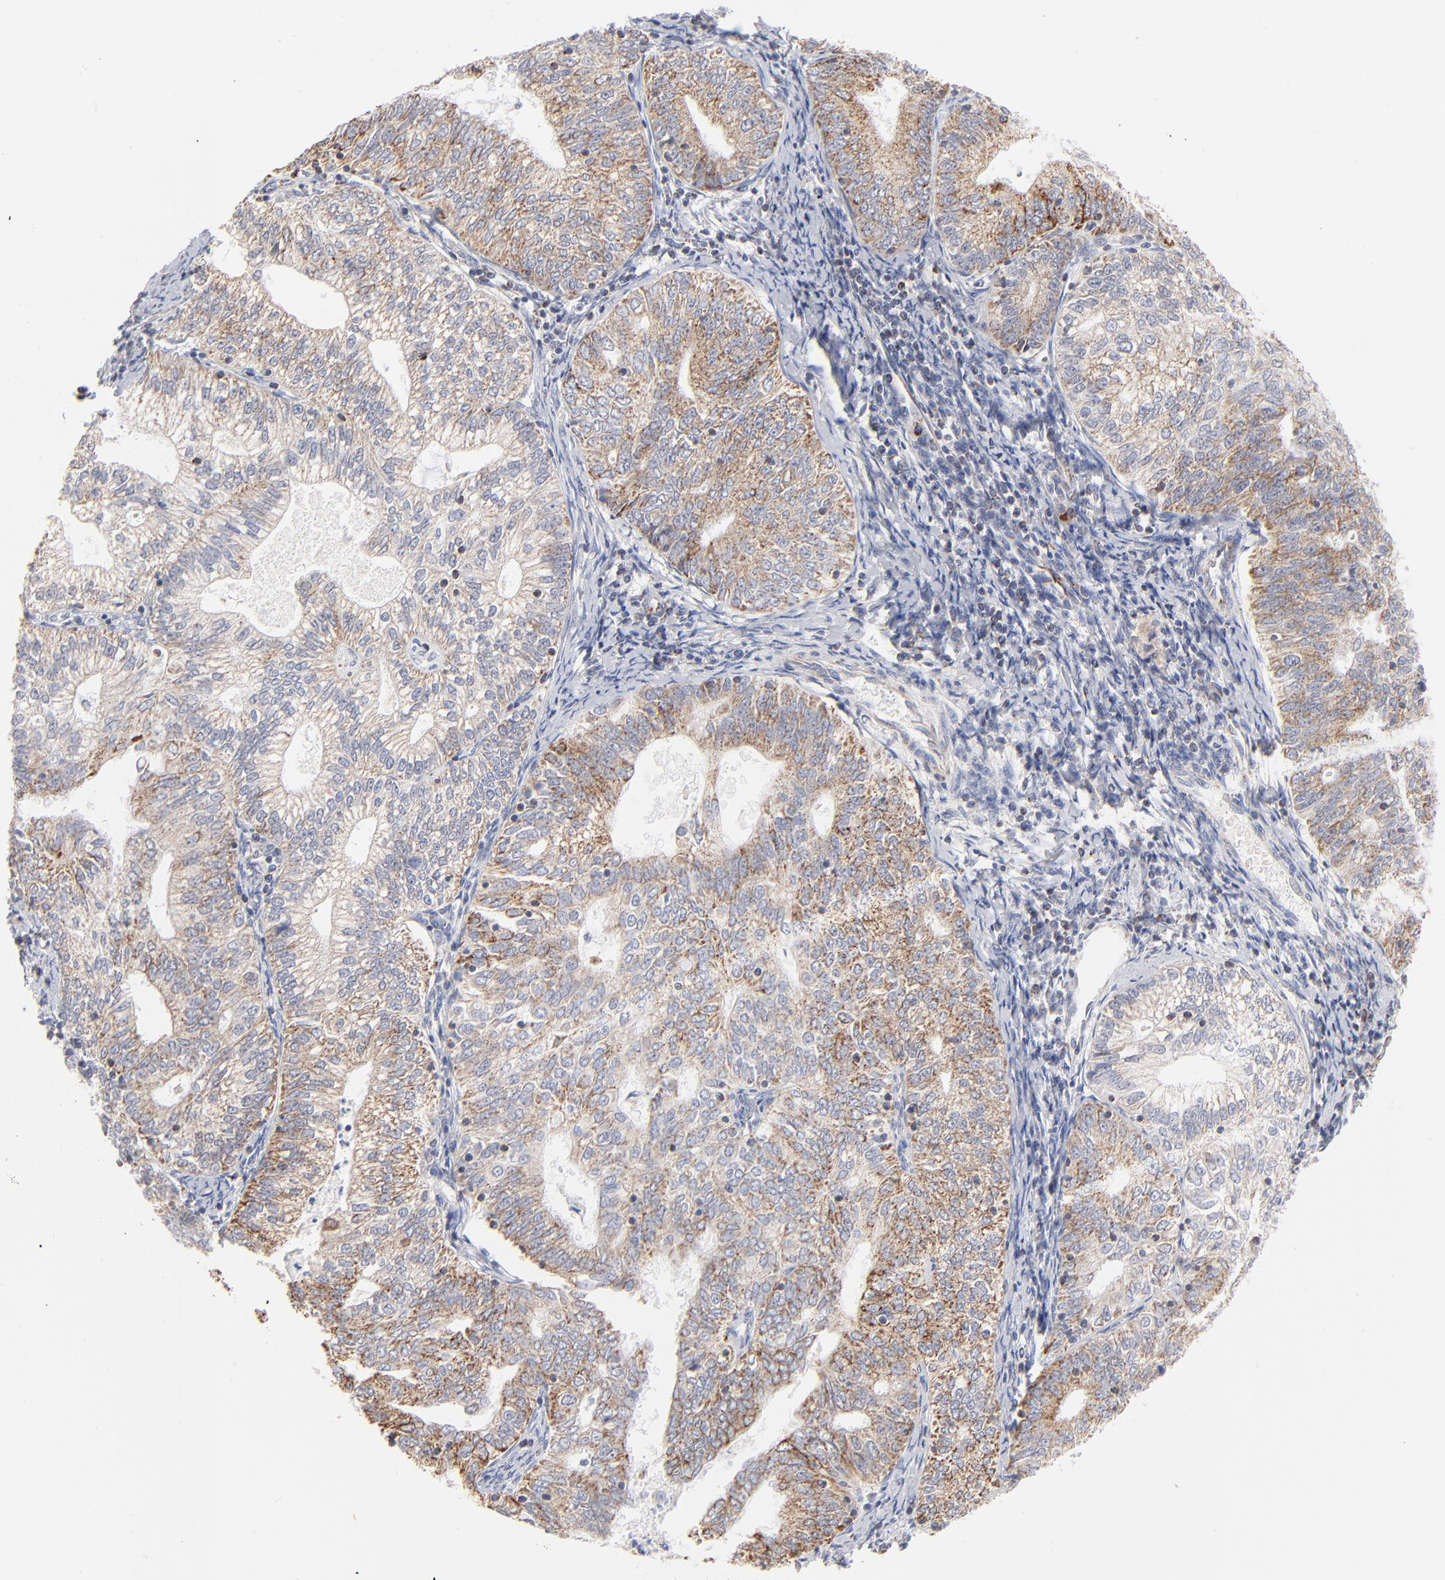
{"staining": {"intensity": "moderate", "quantity": ">75%", "location": "cytoplasmic/membranous"}, "tissue": "endometrial cancer", "cell_type": "Tumor cells", "image_type": "cancer", "snomed": [{"axis": "morphology", "description": "Adenocarcinoma, NOS"}, {"axis": "topography", "description": "Endometrium"}], "caption": "There is medium levels of moderate cytoplasmic/membranous staining in tumor cells of adenocarcinoma (endometrial), as demonstrated by immunohistochemical staining (brown color).", "gene": "MRPL58", "patient": {"sex": "female", "age": 69}}